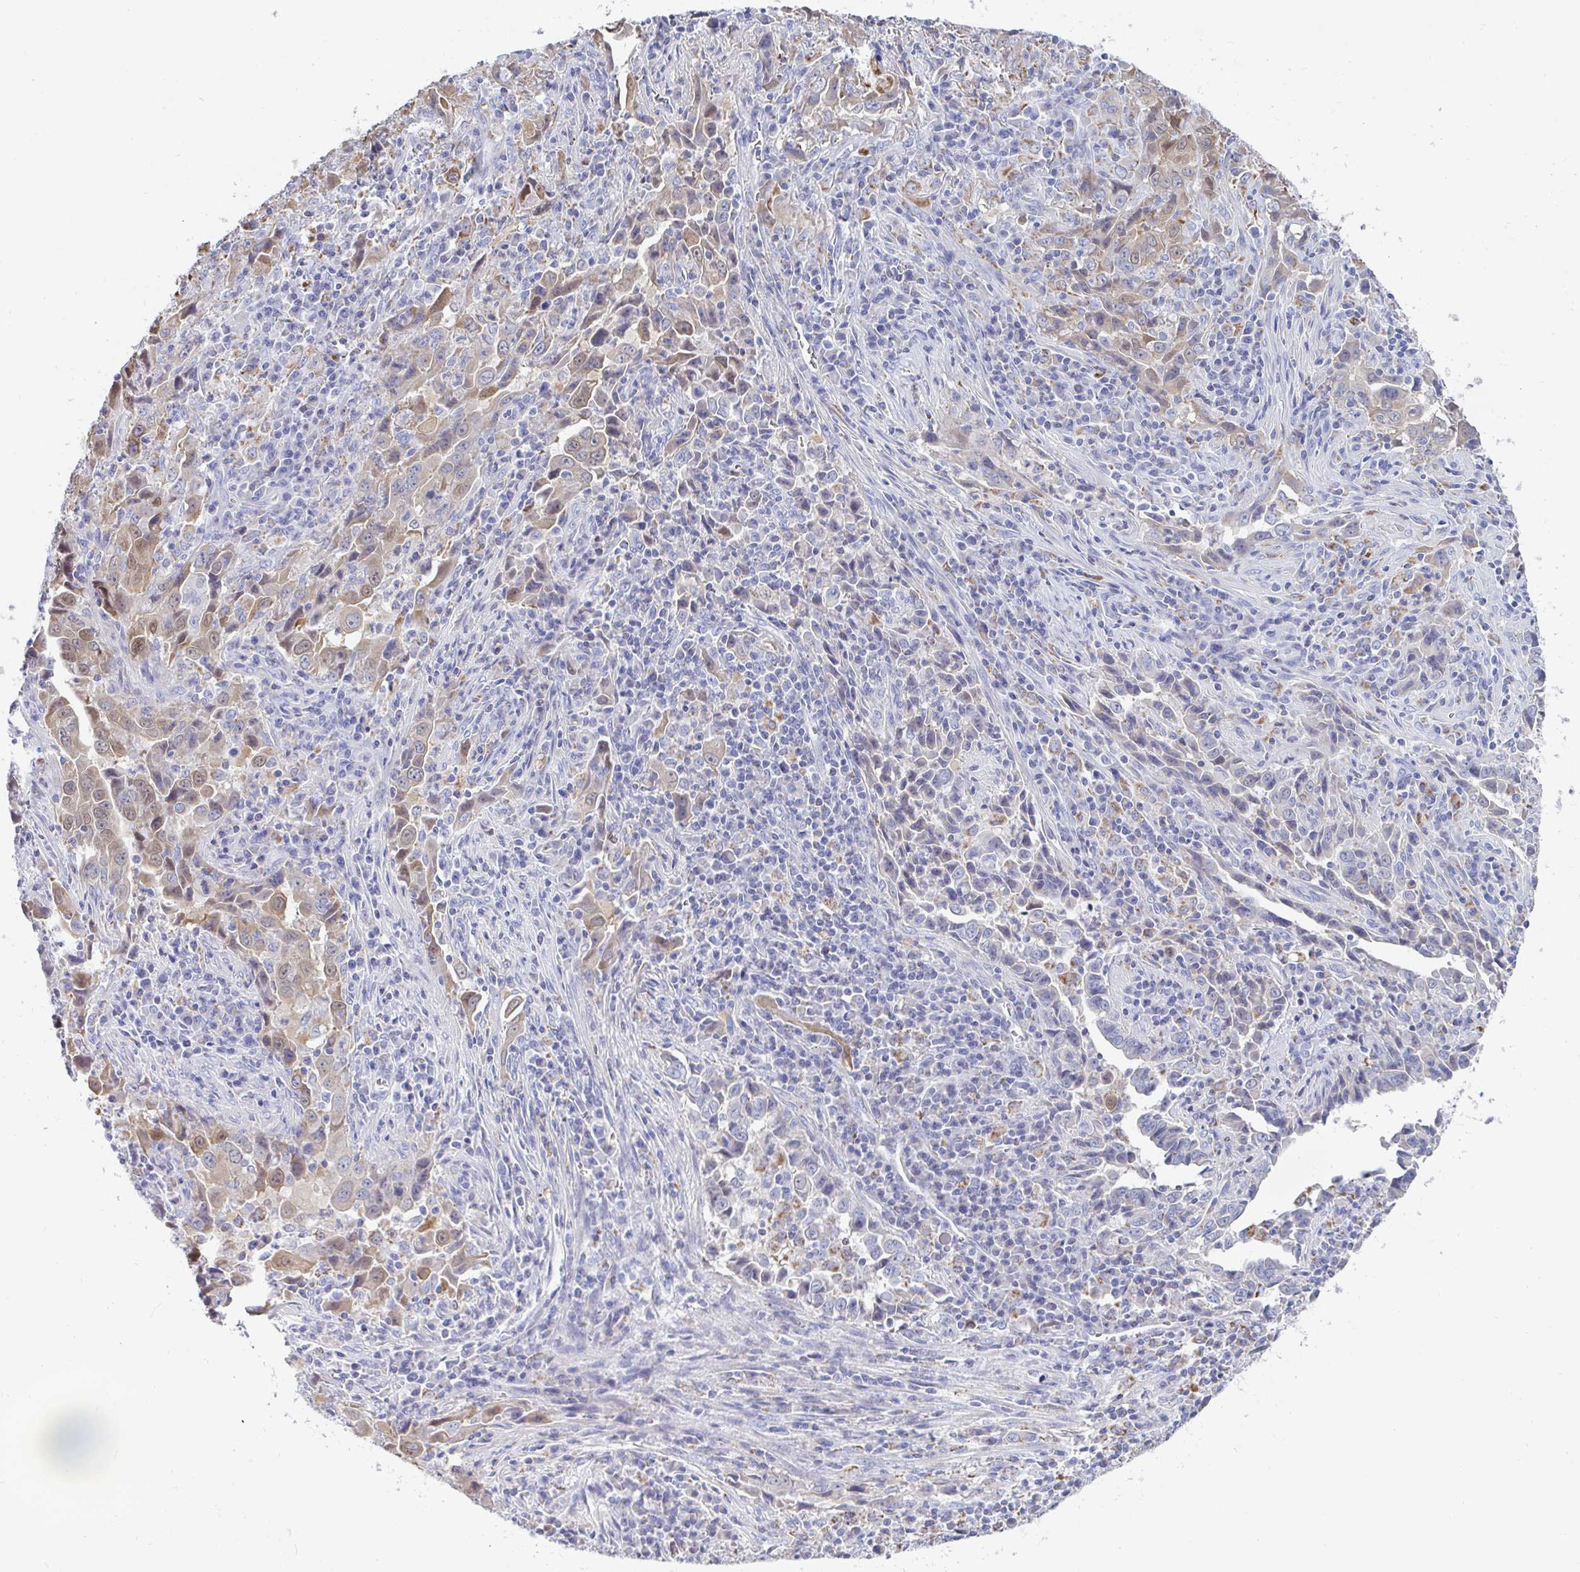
{"staining": {"intensity": "moderate", "quantity": "<25%", "location": "cytoplasmic/membranous,nuclear"}, "tissue": "lung cancer", "cell_type": "Tumor cells", "image_type": "cancer", "snomed": [{"axis": "morphology", "description": "Adenocarcinoma, NOS"}, {"axis": "topography", "description": "Lung"}], "caption": "Lung cancer (adenocarcinoma) stained for a protein (brown) demonstrates moderate cytoplasmic/membranous and nuclear positive expression in approximately <25% of tumor cells.", "gene": "MGAM2", "patient": {"sex": "male", "age": 67}}